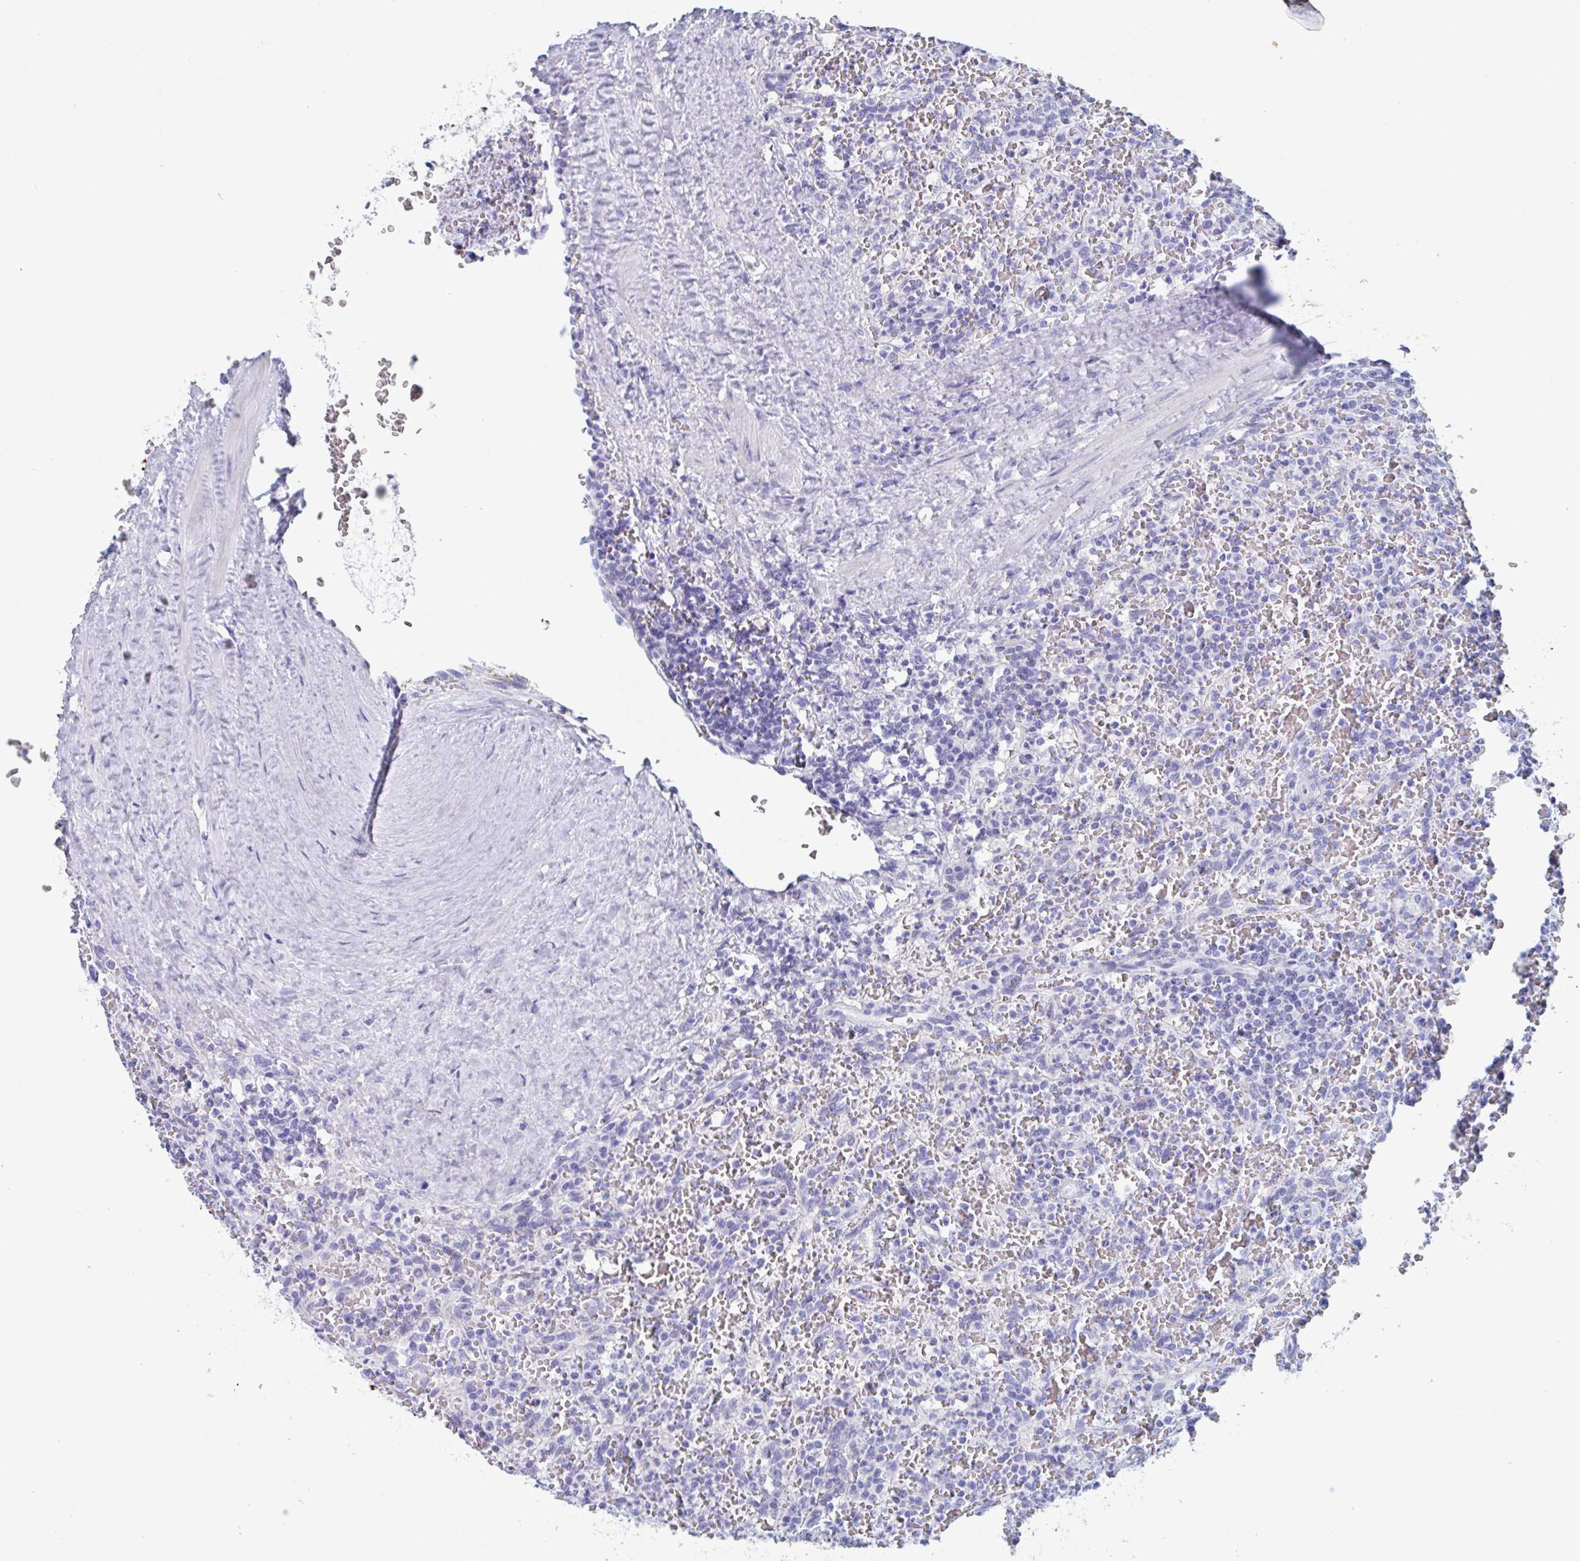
{"staining": {"intensity": "negative", "quantity": "none", "location": "none"}, "tissue": "lymphoma", "cell_type": "Tumor cells", "image_type": "cancer", "snomed": [{"axis": "morphology", "description": "Malignant lymphoma, non-Hodgkin's type, Low grade"}, {"axis": "topography", "description": "Spleen"}], "caption": "Immunohistochemistry of human lymphoma displays no positivity in tumor cells. (Brightfield microscopy of DAB (3,3'-diaminobenzidine) IHC at high magnification).", "gene": "ZPBP", "patient": {"sex": "female", "age": 64}}